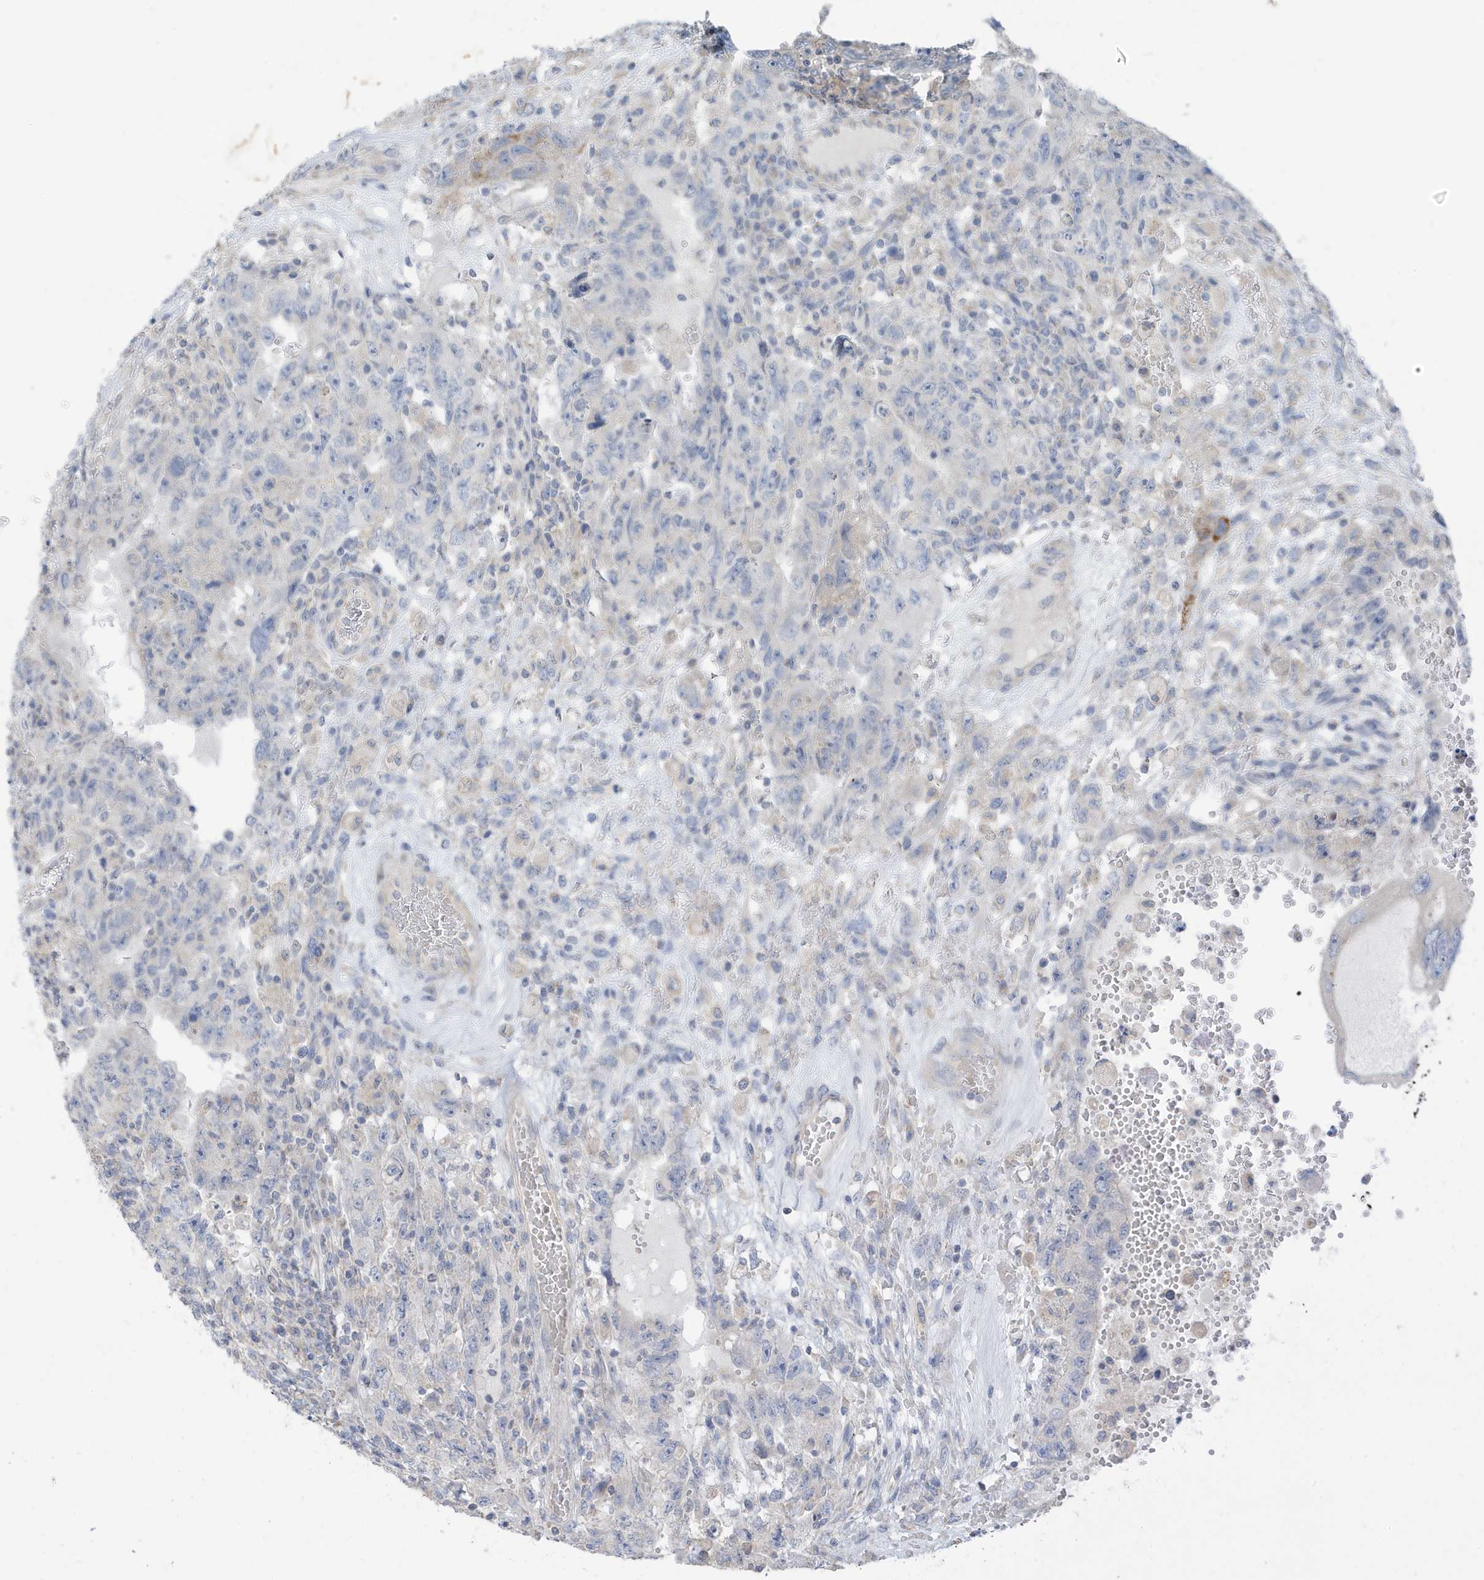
{"staining": {"intensity": "negative", "quantity": "none", "location": "none"}, "tissue": "testis cancer", "cell_type": "Tumor cells", "image_type": "cancer", "snomed": [{"axis": "morphology", "description": "Carcinoma, Embryonal, NOS"}, {"axis": "topography", "description": "Testis"}], "caption": "DAB immunohistochemical staining of human testis cancer displays no significant expression in tumor cells.", "gene": "ATP13A5", "patient": {"sex": "male", "age": 26}}